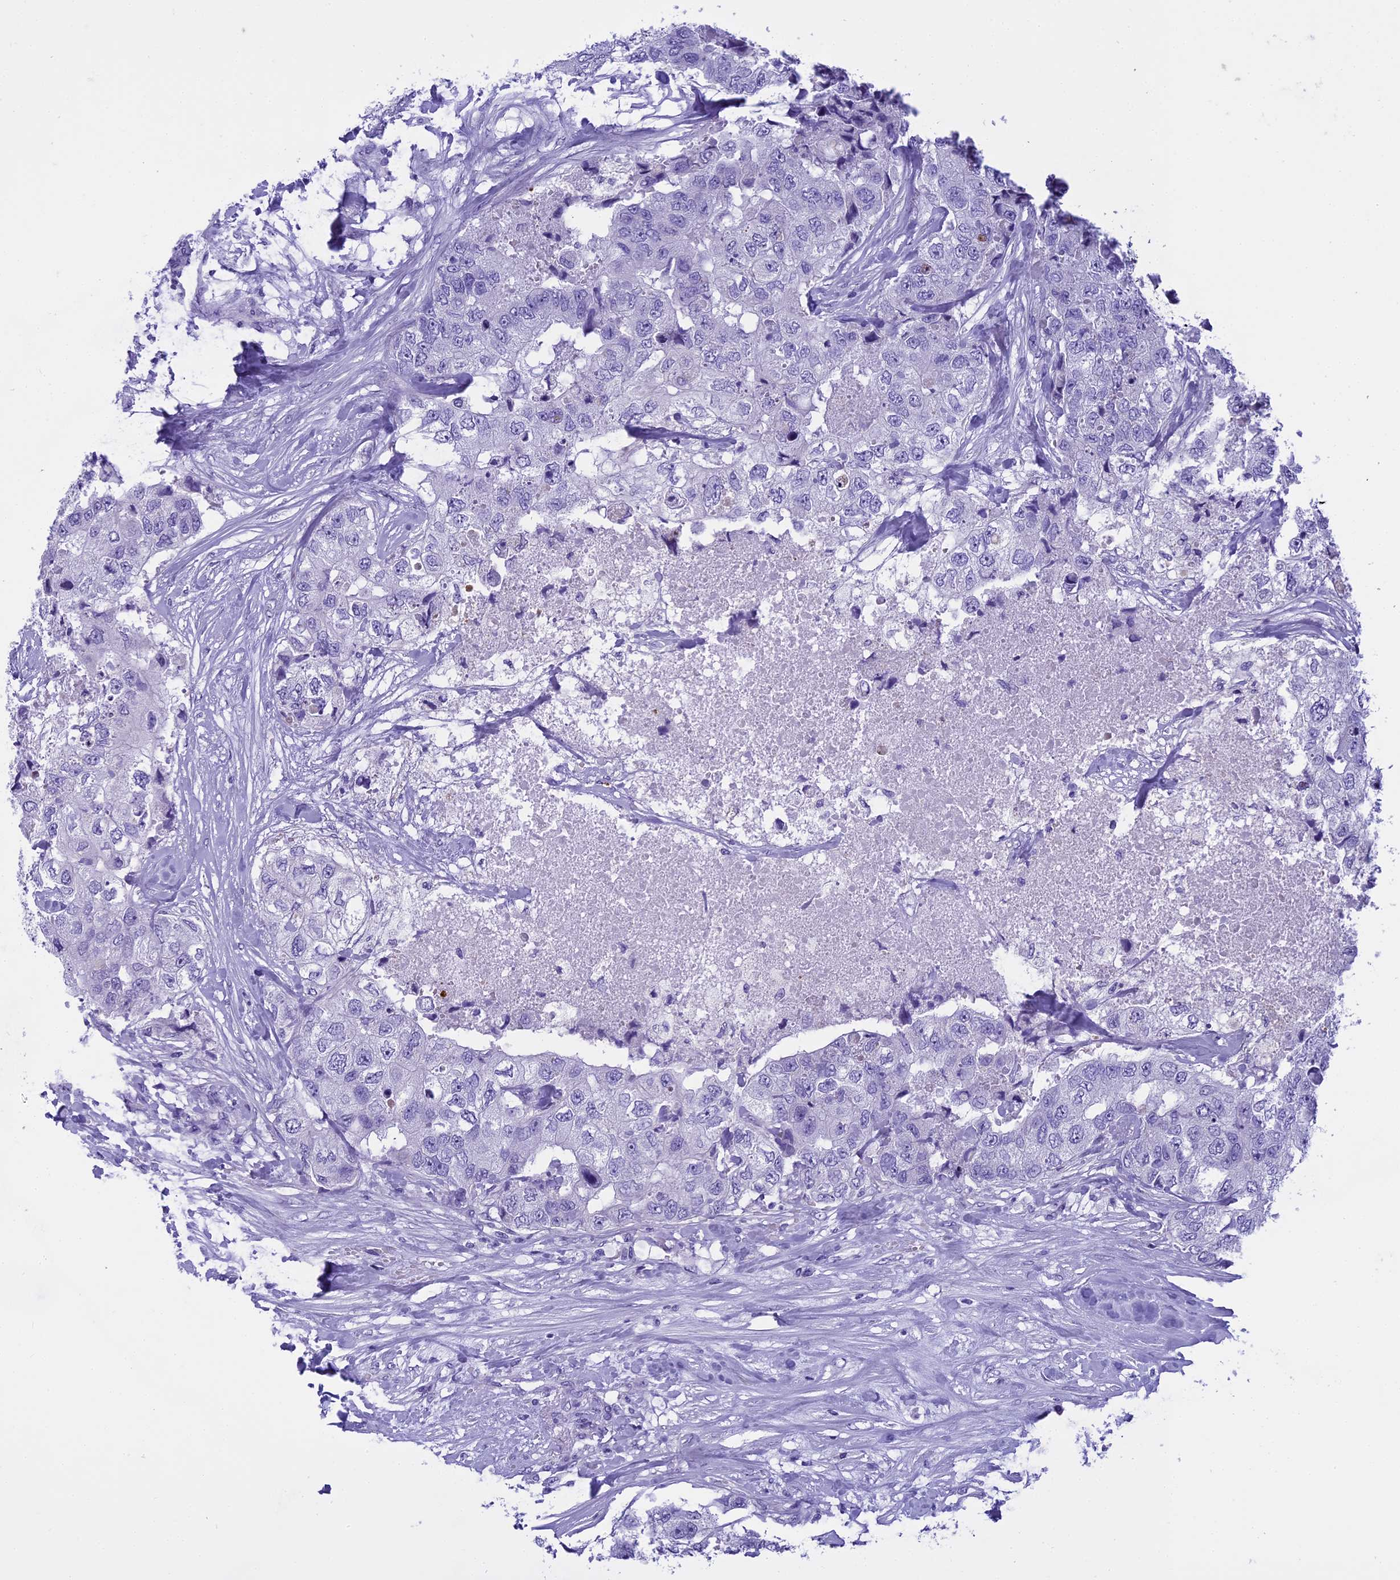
{"staining": {"intensity": "negative", "quantity": "none", "location": "none"}, "tissue": "breast cancer", "cell_type": "Tumor cells", "image_type": "cancer", "snomed": [{"axis": "morphology", "description": "Duct carcinoma"}, {"axis": "topography", "description": "Breast"}], "caption": "Immunohistochemistry photomicrograph of human breast cancer (intraductal carcinoma) stained for a protein (brown), which demonstrates no staining in tumor cells.", "gene": "KCTD14", "patient": {"sex": "female", "age": 62}}